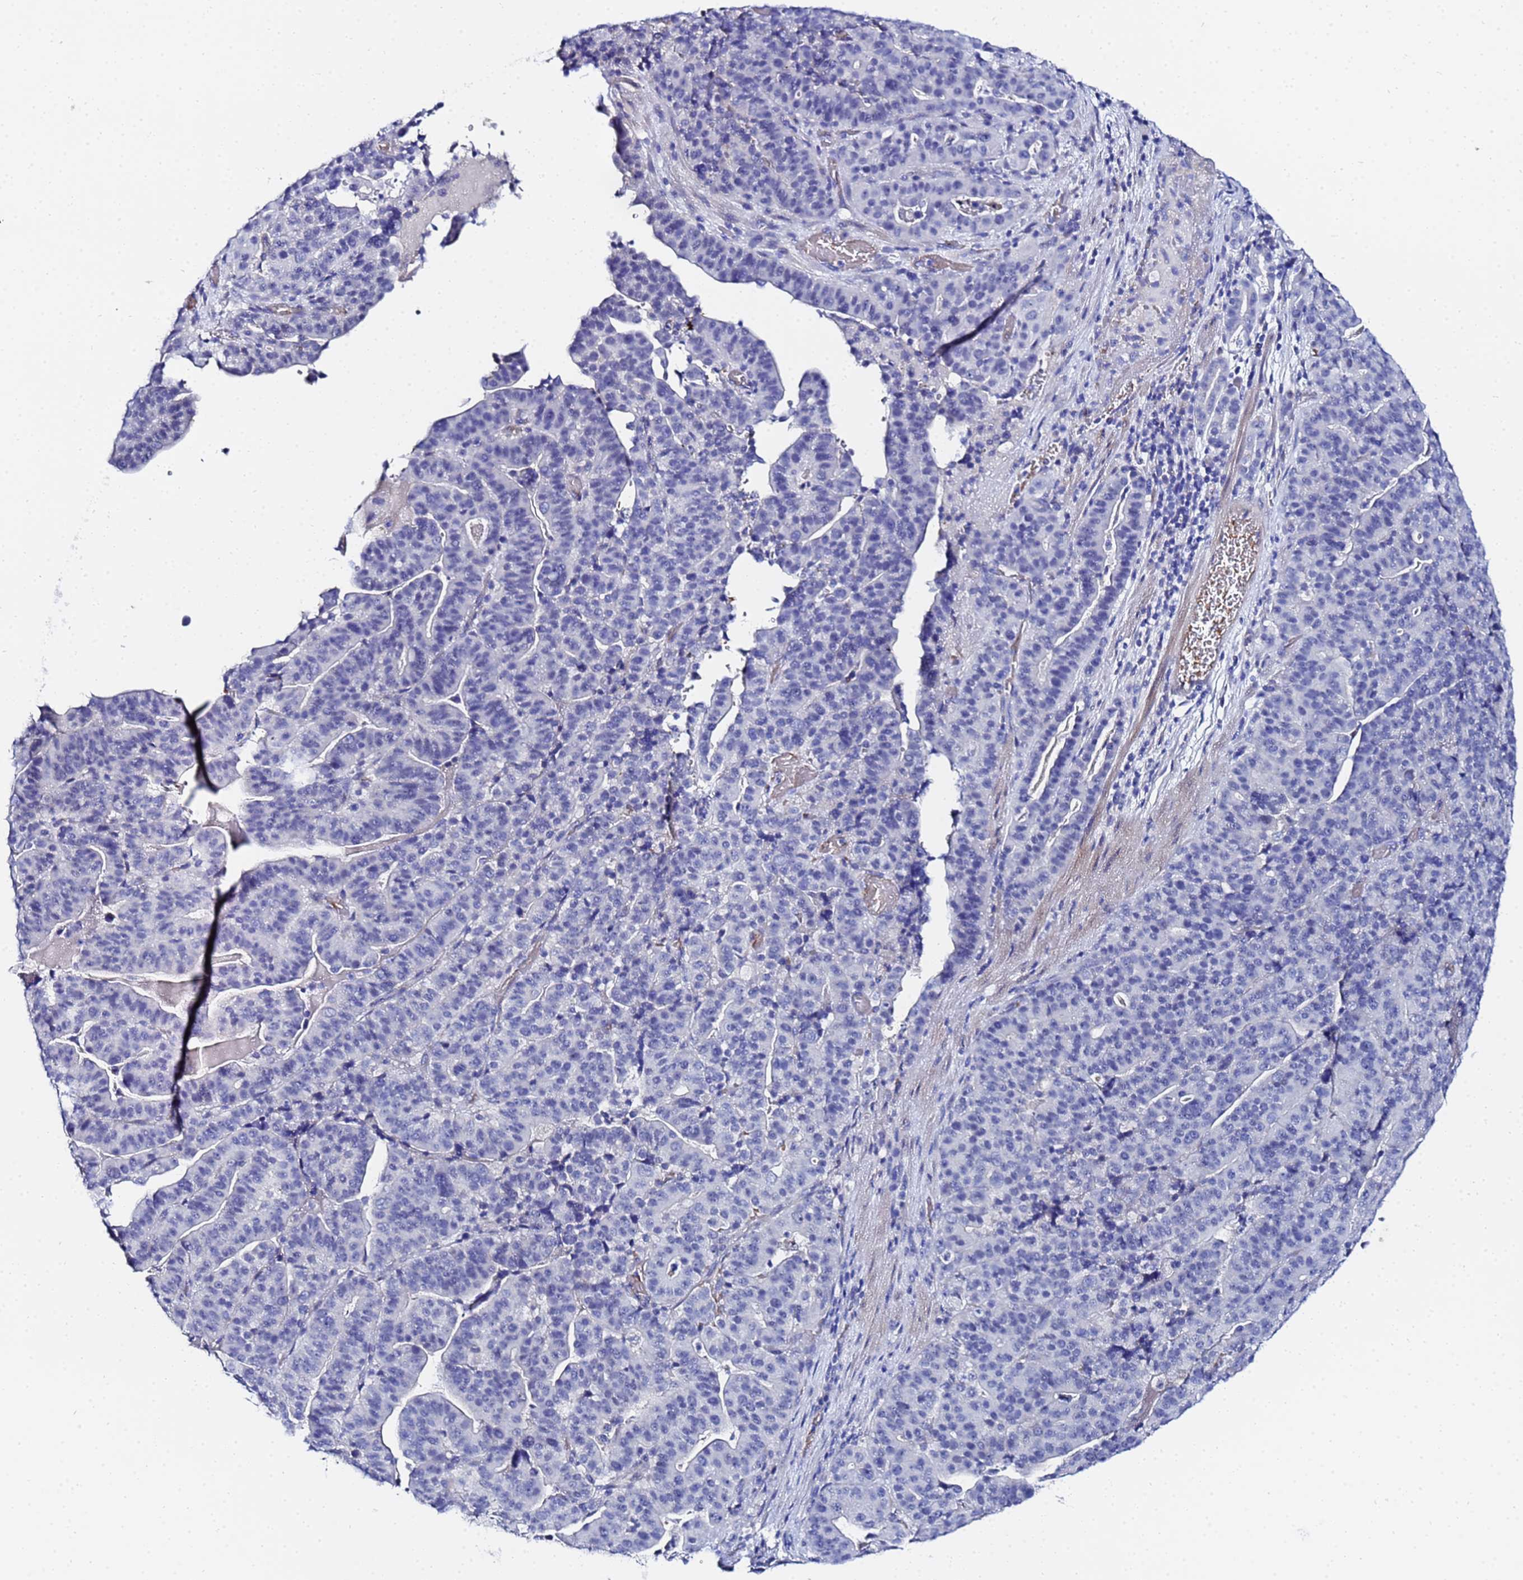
{"staining": {"intensity": "negative", "quantity": "none", "location": "none"}, "tissue": "stomach cancer", "cell_type": "Tumor cells", "image_type": "cancer", "snomed": [{"axis": "morphology", "description": "Adenocarcinoma, NOS"}, {"axis": "topography", "description": "Stomach"}], "caption": "Immunohistochemistry of human adenocarcinoma (stomach) demonstrates no staining in tumor cells.", "gene": "ZNF26", "patient": {"sex": "male", "age": 48}}